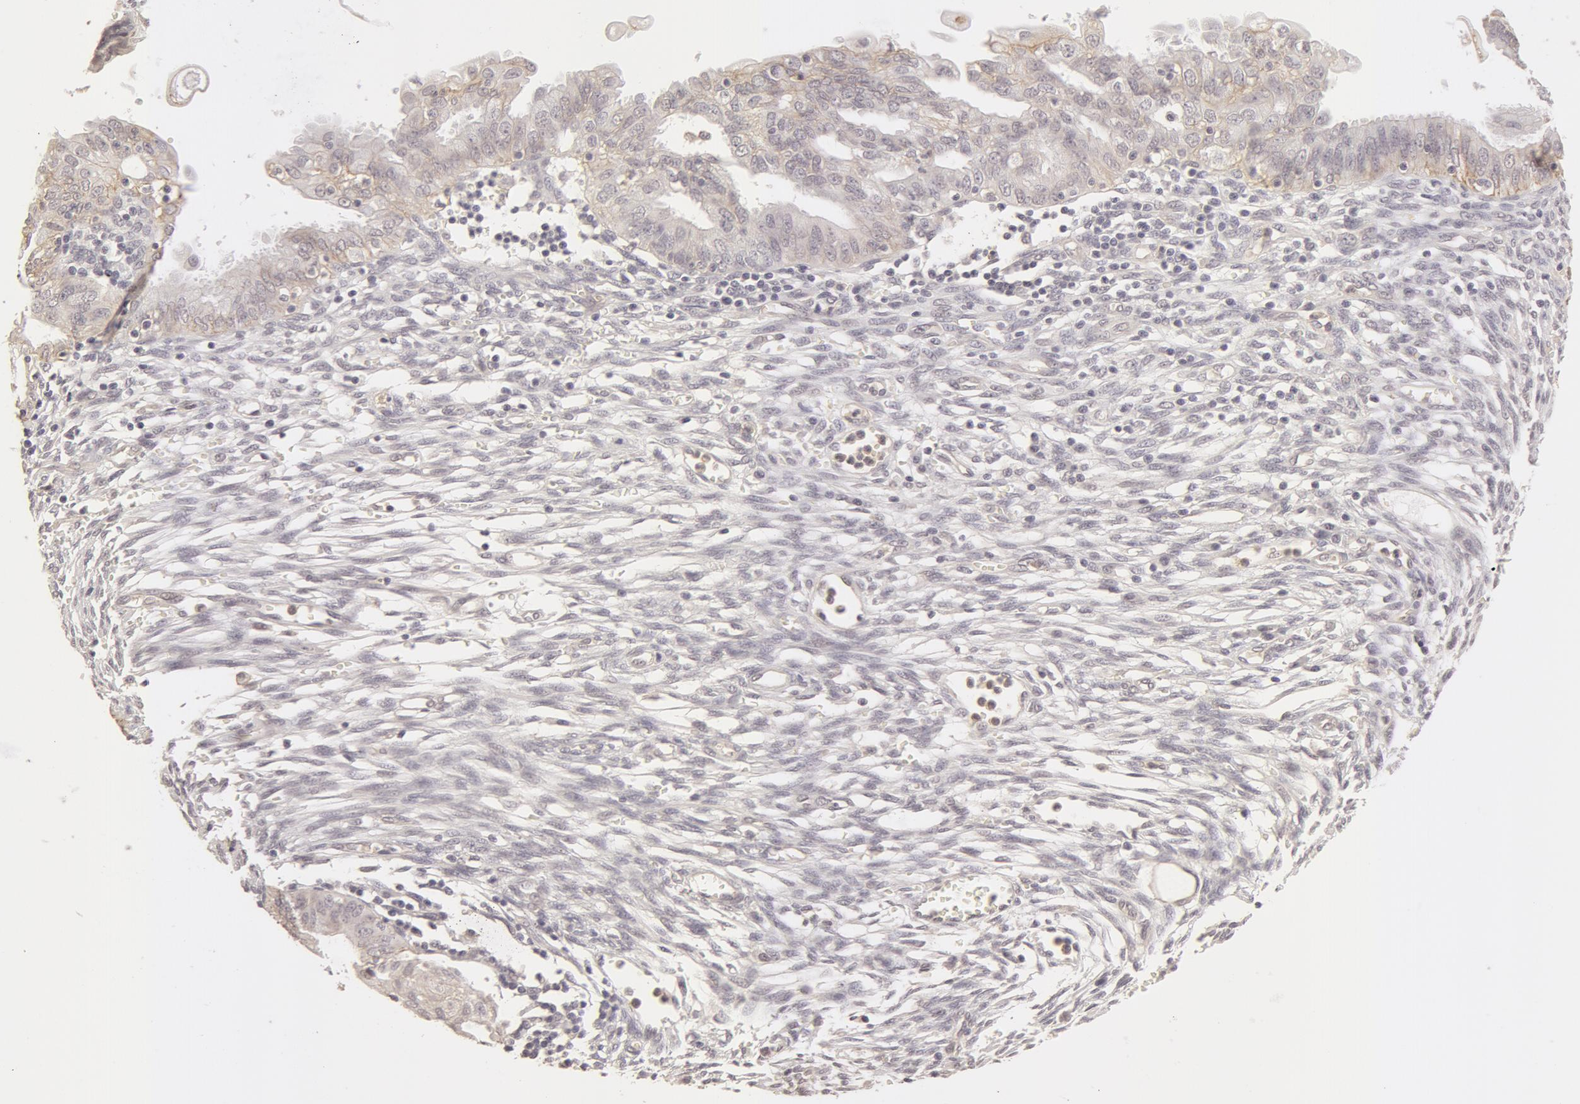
{"staining": {"intensity": "weak", "quantity": ">75%", "location": "cytoplasmic/membranous"}, "tissue": "endometrial cancer", "cell_type": "Tumor cells", "image_type": "cancer", "snomed": [{"axis": "morphology", "description": "Adenocarcinoma, NOS"}, {"axis": "topography", "description": "Endometrium"}], "caption": "Weak cytoplasmic/membranous staining is seen in approximately >75% of tumor cells in adenocarcinoma (endometrial).", "gene": "ADAM10", "patient": {"sex": "female", "age": 51}}